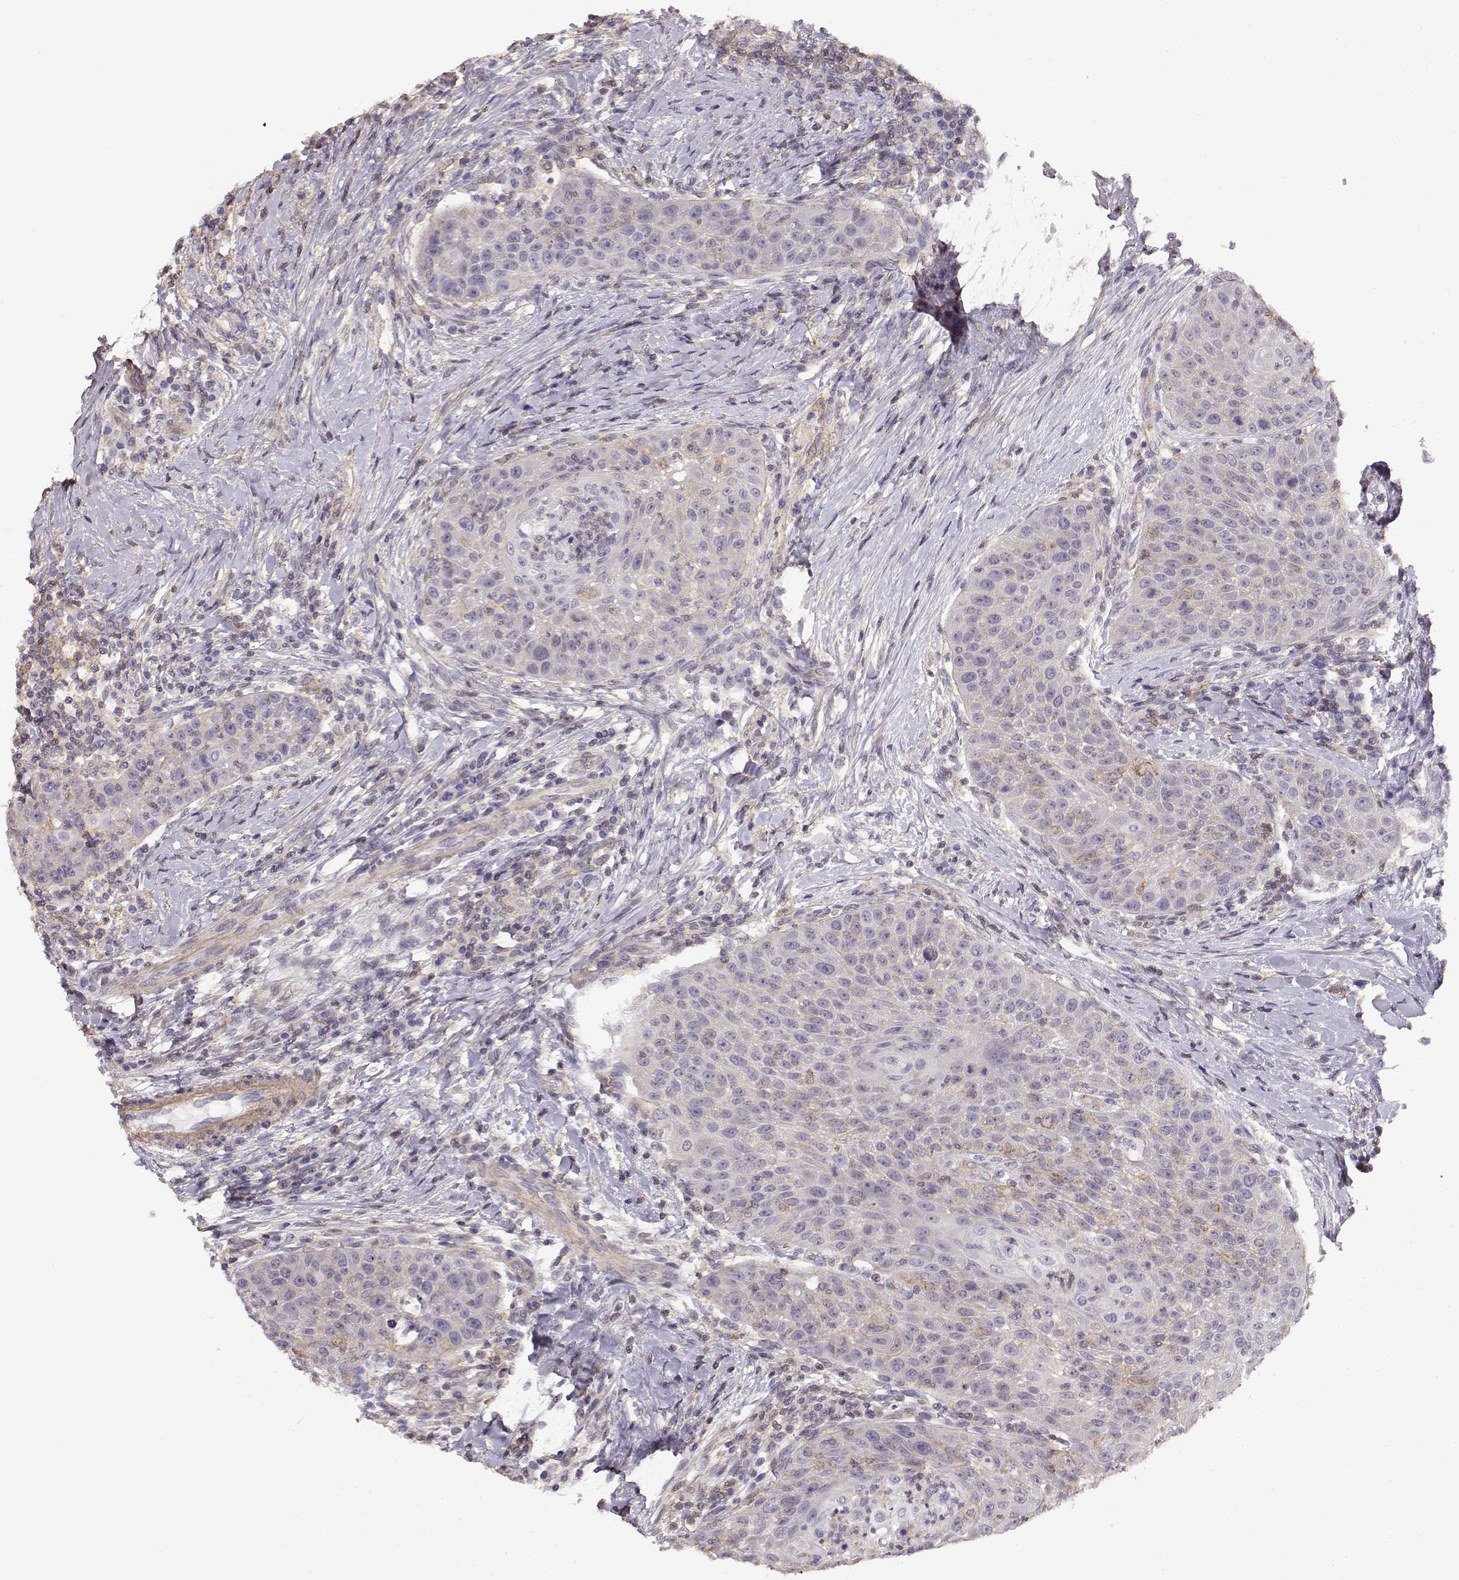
{"staining": {"intensity": "negative", "quantity": "none", "location": "none"}, "tissue": "head and neck cancer", "cell_type": "Tumor cells", "image_type": "cancer", "snomed": [{"axis": "morphology", "description": "Squamous cell carcinoma, NOS"}, {"axis": "topography", "description": "Head-Neck"}], "caption": "The immunohistochemistry (IHC) photomicrograph has no significant positivity in tumor cells of head and neck cancer tissue.", "gene": "DAPL1", "patient": {"sex": "male", "age": 69}}